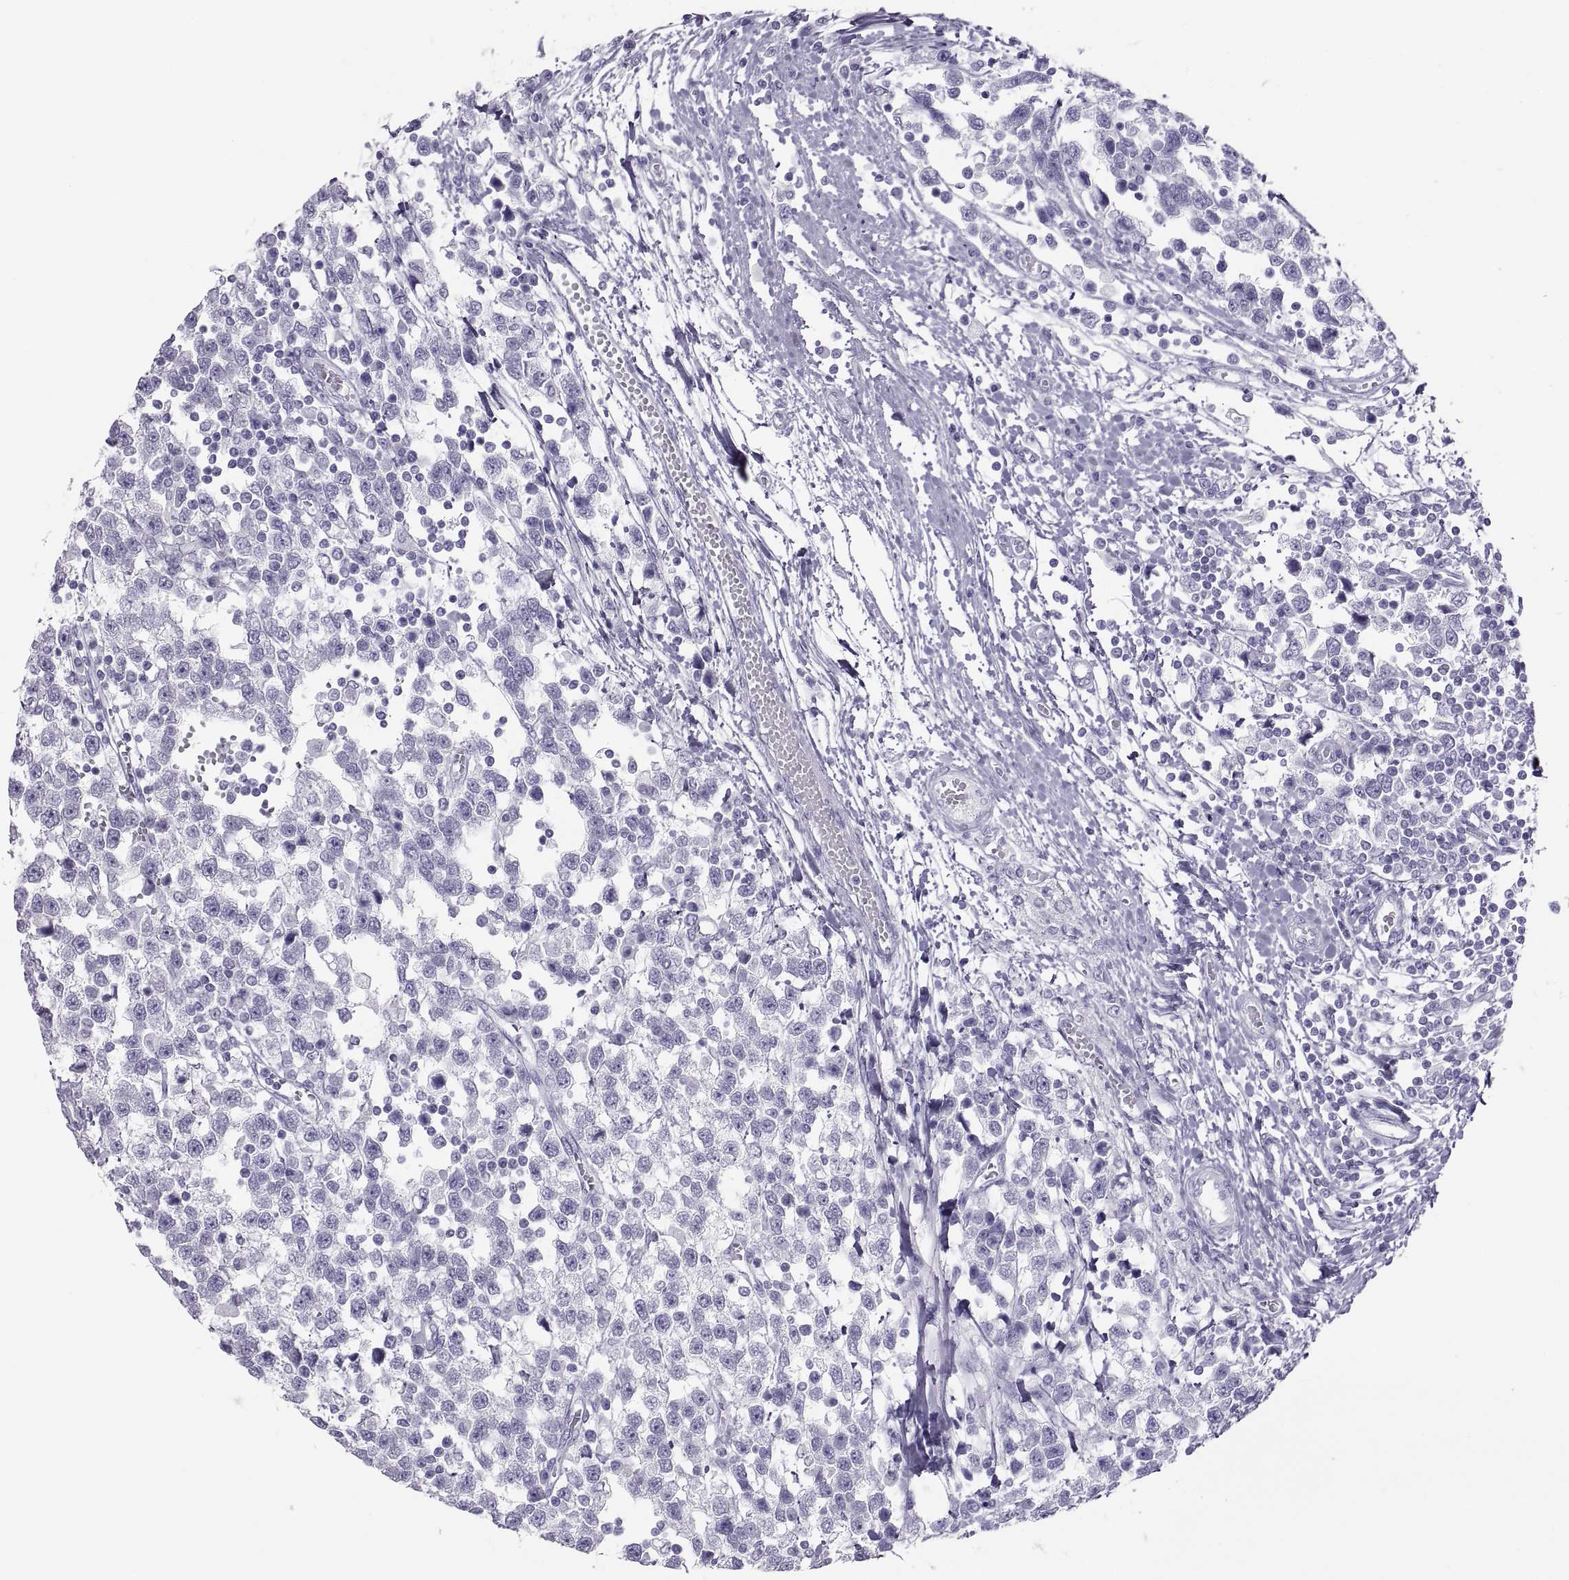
{"staining": {"intensity": "negative", "quantity": "none", "location": "none"}, "tissue": "testis cancer", "cell_type": "Tumor cells", "image_type": "cancer", "snomed": [{"axis": "morphology", "description": "Seminoma, NOS"}, {"axis": "topography", "description": "Testis"}], "caption": "Tumor cells show no significant protein positivity in testis cancer. (Brightfield microscopy of DAB IHC at high magnification).", "gene": "SEMG1", "patient": {"sex": "male", "age": 34}}